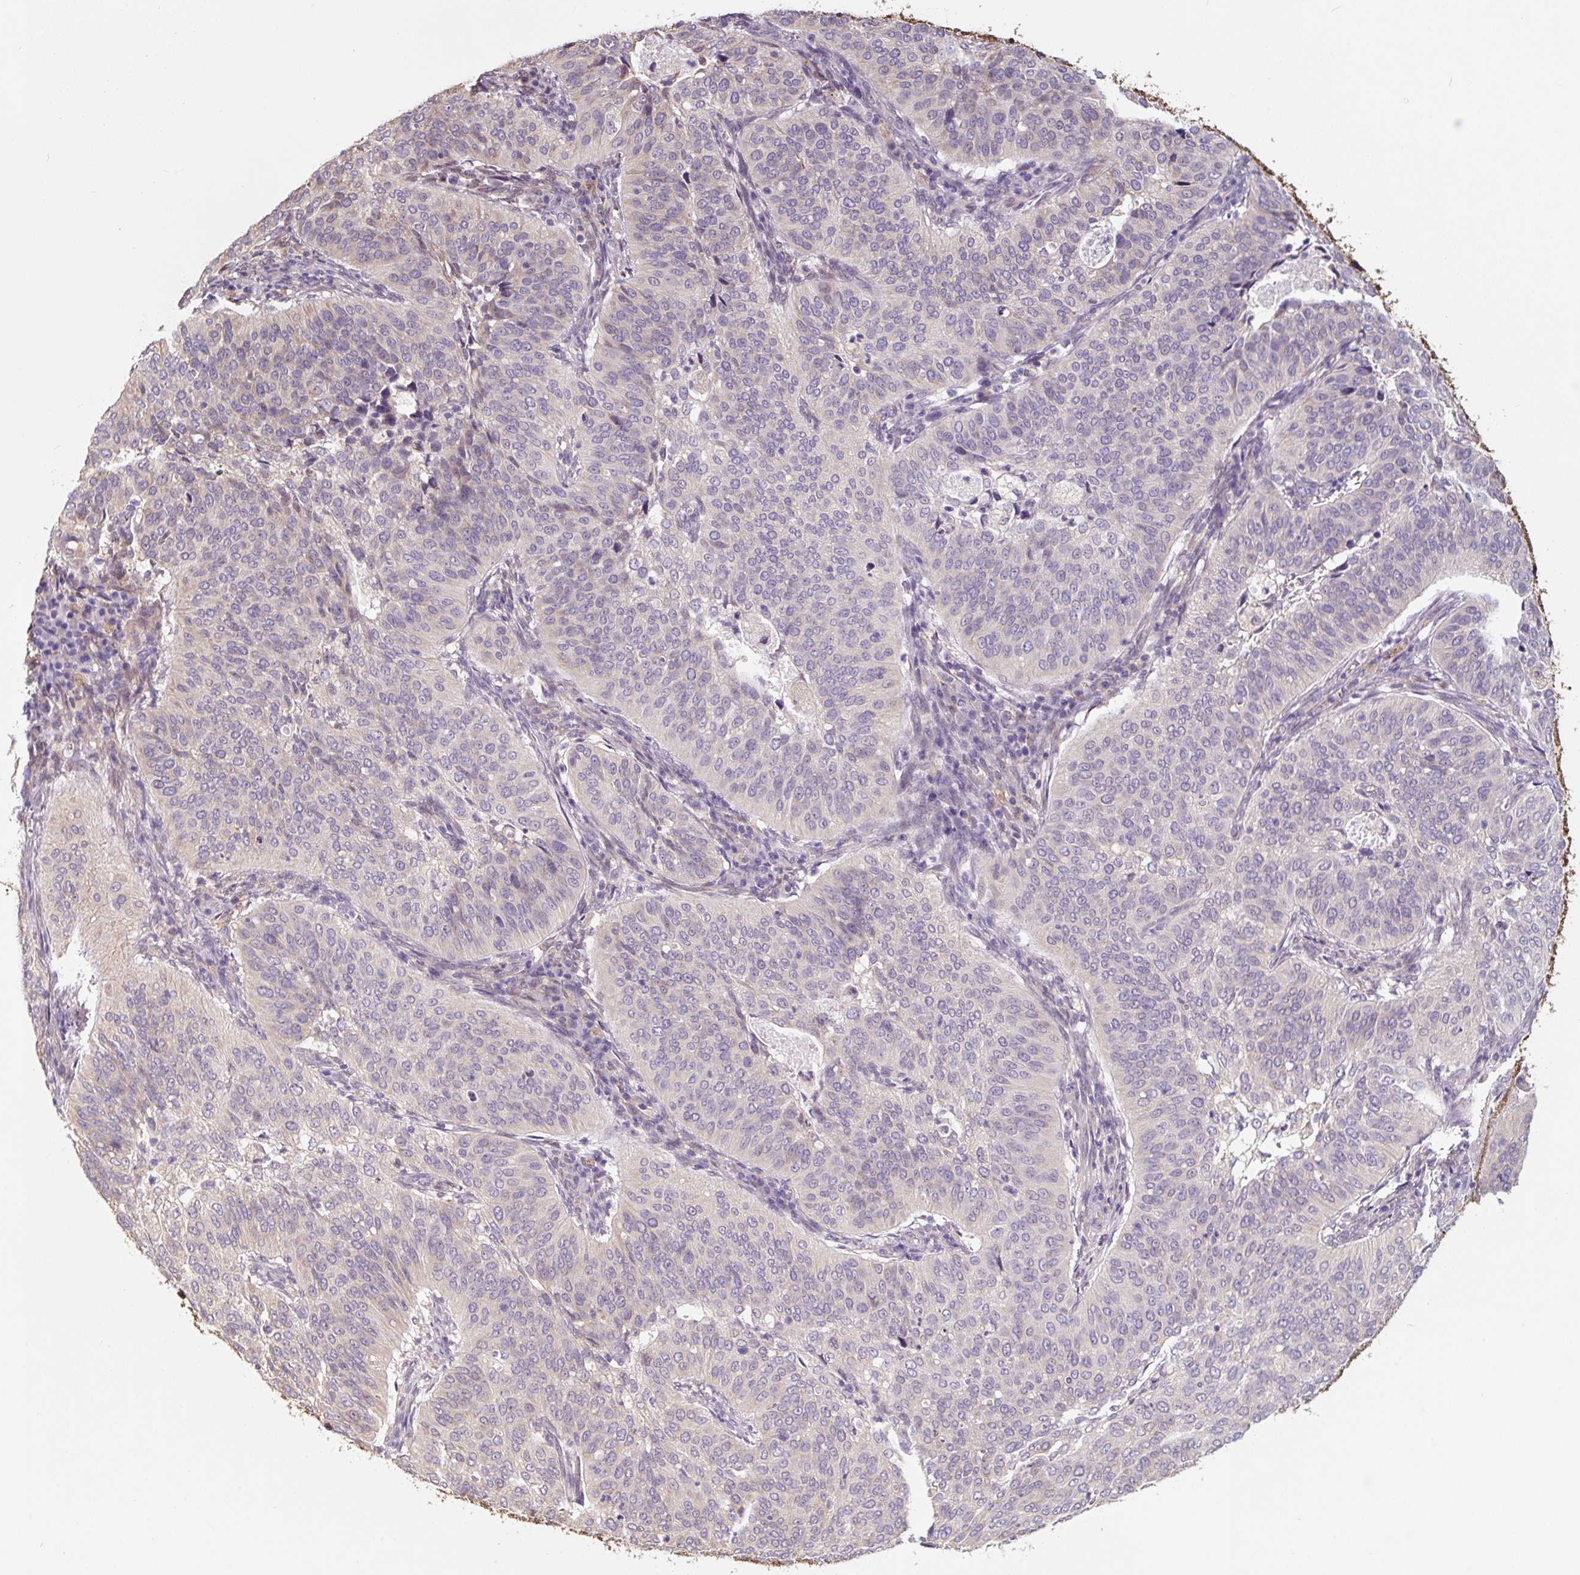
{"staining": {"intensity": "negative", "quantity": "none", "location": "none"}, "tissue": "cervical cancer", "cell_type": "Tumor cells", "image_type": "cancer", "snomed": [{"axis": "morphology", "description": "Normal tissue, NOS"}, {"axis": "morphology", "description": "Squamous cell carcinoma, NOS"}, {"axis": "topography", "description": "Cervix"}], "caption": "IHC photomicrograph of neoplastic tissue: human cervical squamous cell carcinoma stained with DAB (3,3'-diaminobenzidine) shows no significant protein positivity in tumor cells. (Brightfield microscopy of DAB (3,3'-diaminobenzidine) immunohistochemistry at high magnification).", "gene": "ASRGL1", "patient": {"sex": "female", "age": 39}}